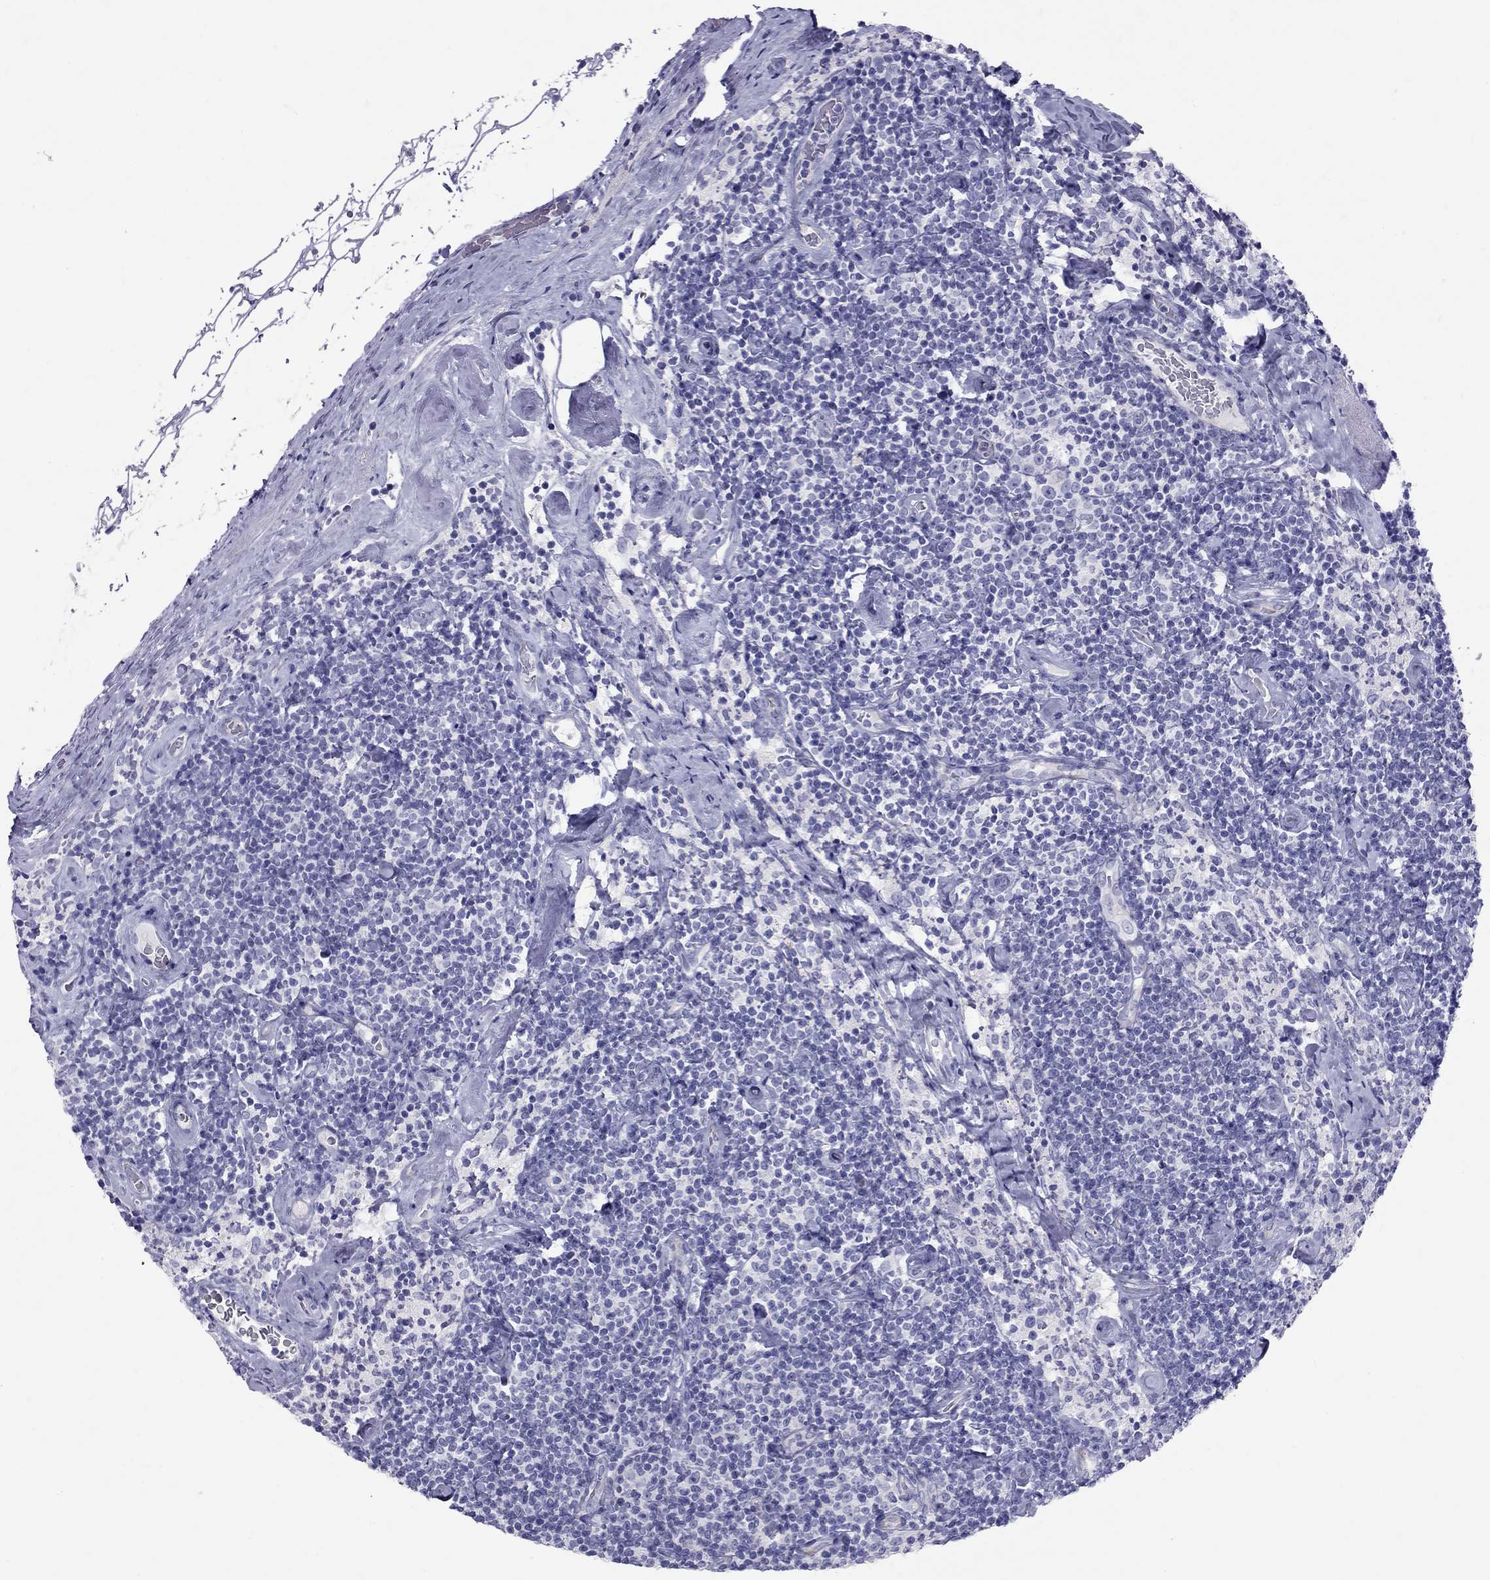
{"staining": {"intensity": "negative", "quantity": "none", "location": "none"}, "tissue": "lymphoma", "cell_type": "Tumor cells", "image_type": "cancer", "snomed": [{"axis": "morphology", "description": "Malignant lymphoma, non-Hodgkin's type, Low grade"}, {"axis": "topography", "description": "Lymph node"}], "caption": "An image of human malignant lymphoma, non-Hodgkin's type (low-grade) is negative for staining in tumor cells. (DAB IHC with hematoxylin counter stain).", "gene": "FSCN3", "patient": {"sex": "male", "age": 81}}